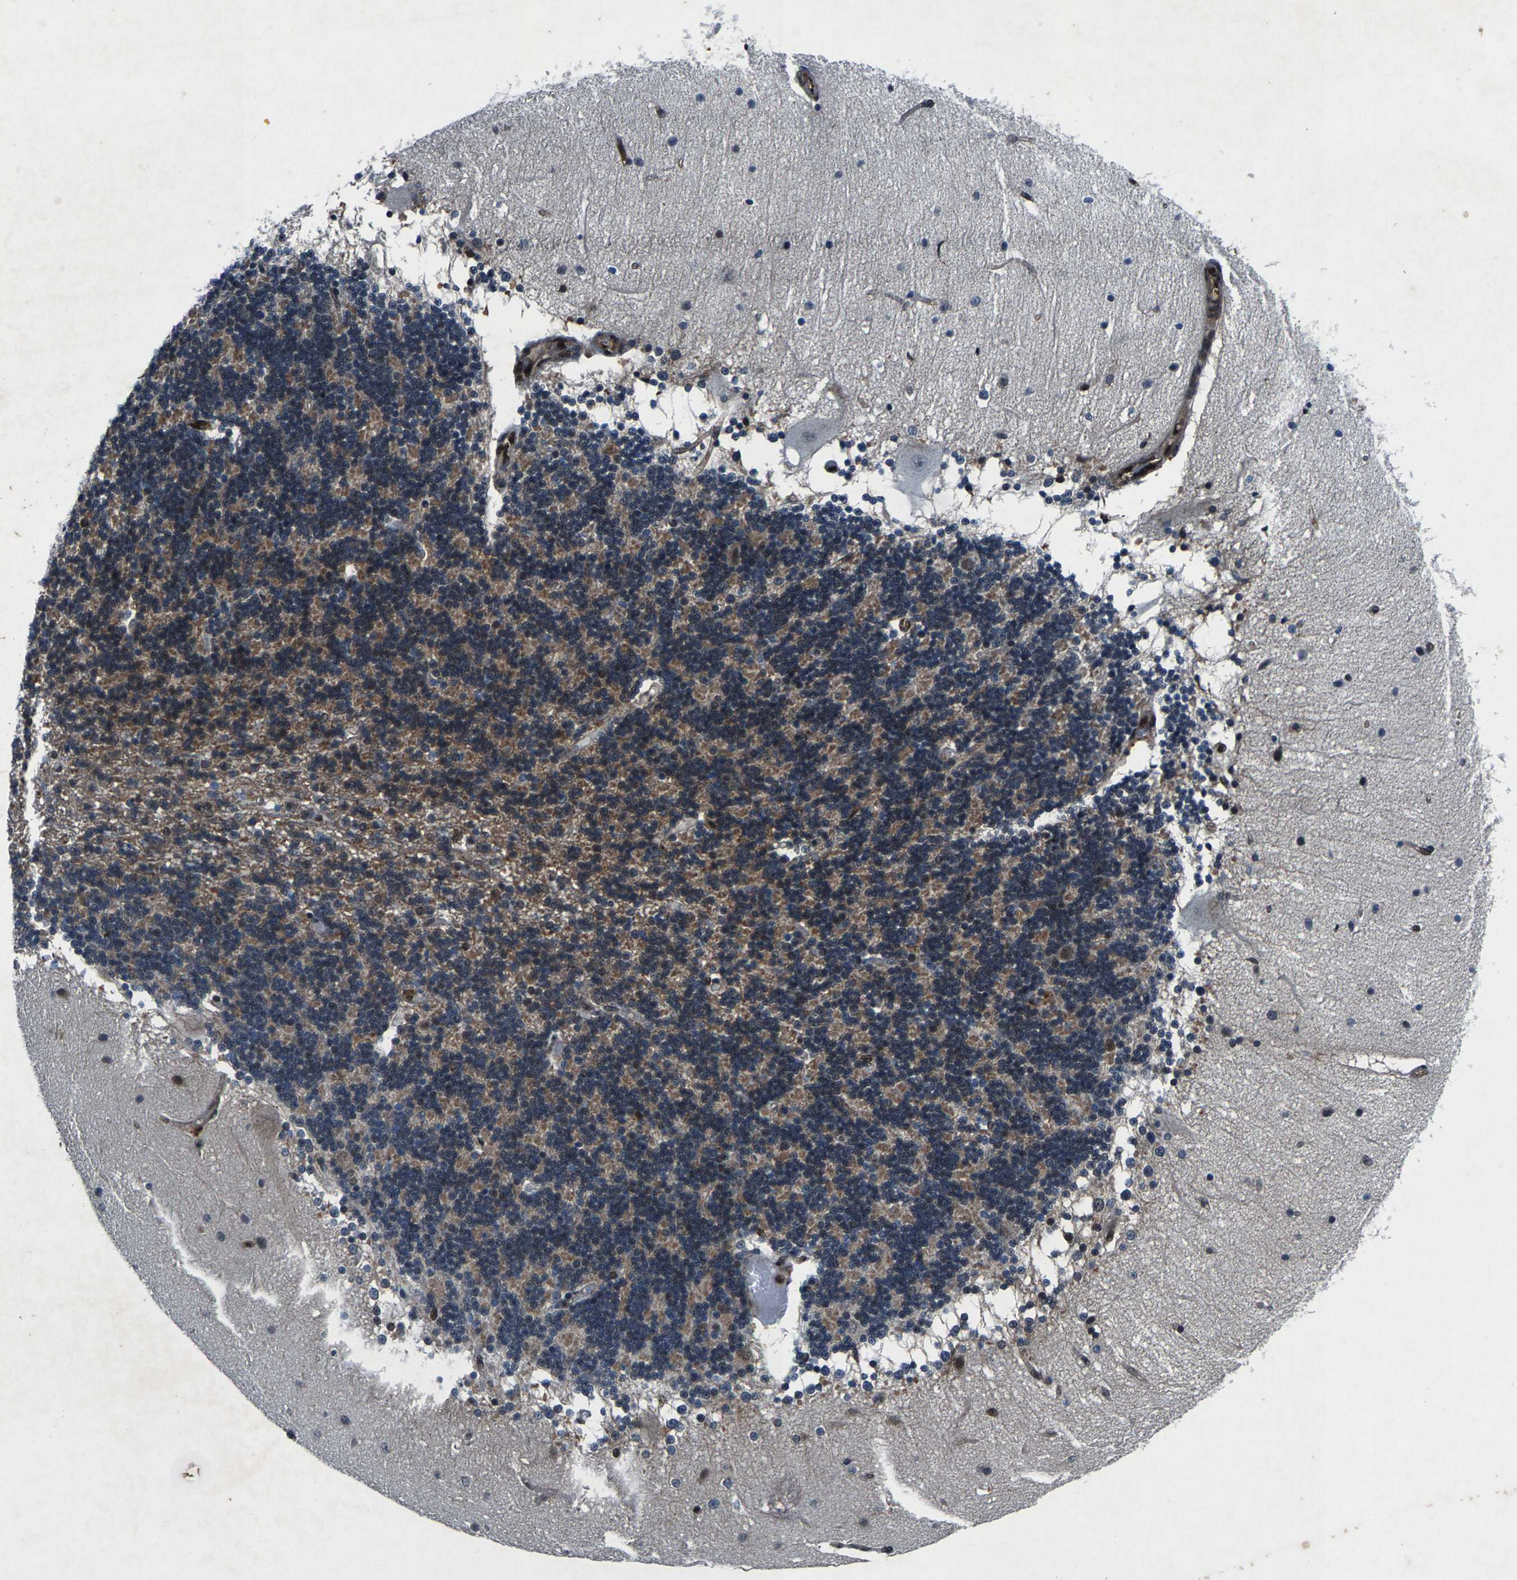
{"staining": {"intensity": "weak", "quantity": "25%-75%", "location": "cytoplasmic/membranous"}, "tissue": "cerebellum", "cell_type": "Cells in granular layer", "image_type": "normal", "snomed": [{"axis": "morphology", "description": "Normal tissue, NOS"}, {"axis": "topography", "description": "Cerebellum"}], "caption": "Protein analysis of normal cerebellum demonstrates weak cytoplasmic/membranous expression in approximately 25%-75% of cells in granular layer.", "gene": "ATXN3", "patient": {"sex": "female", "age": 54}}